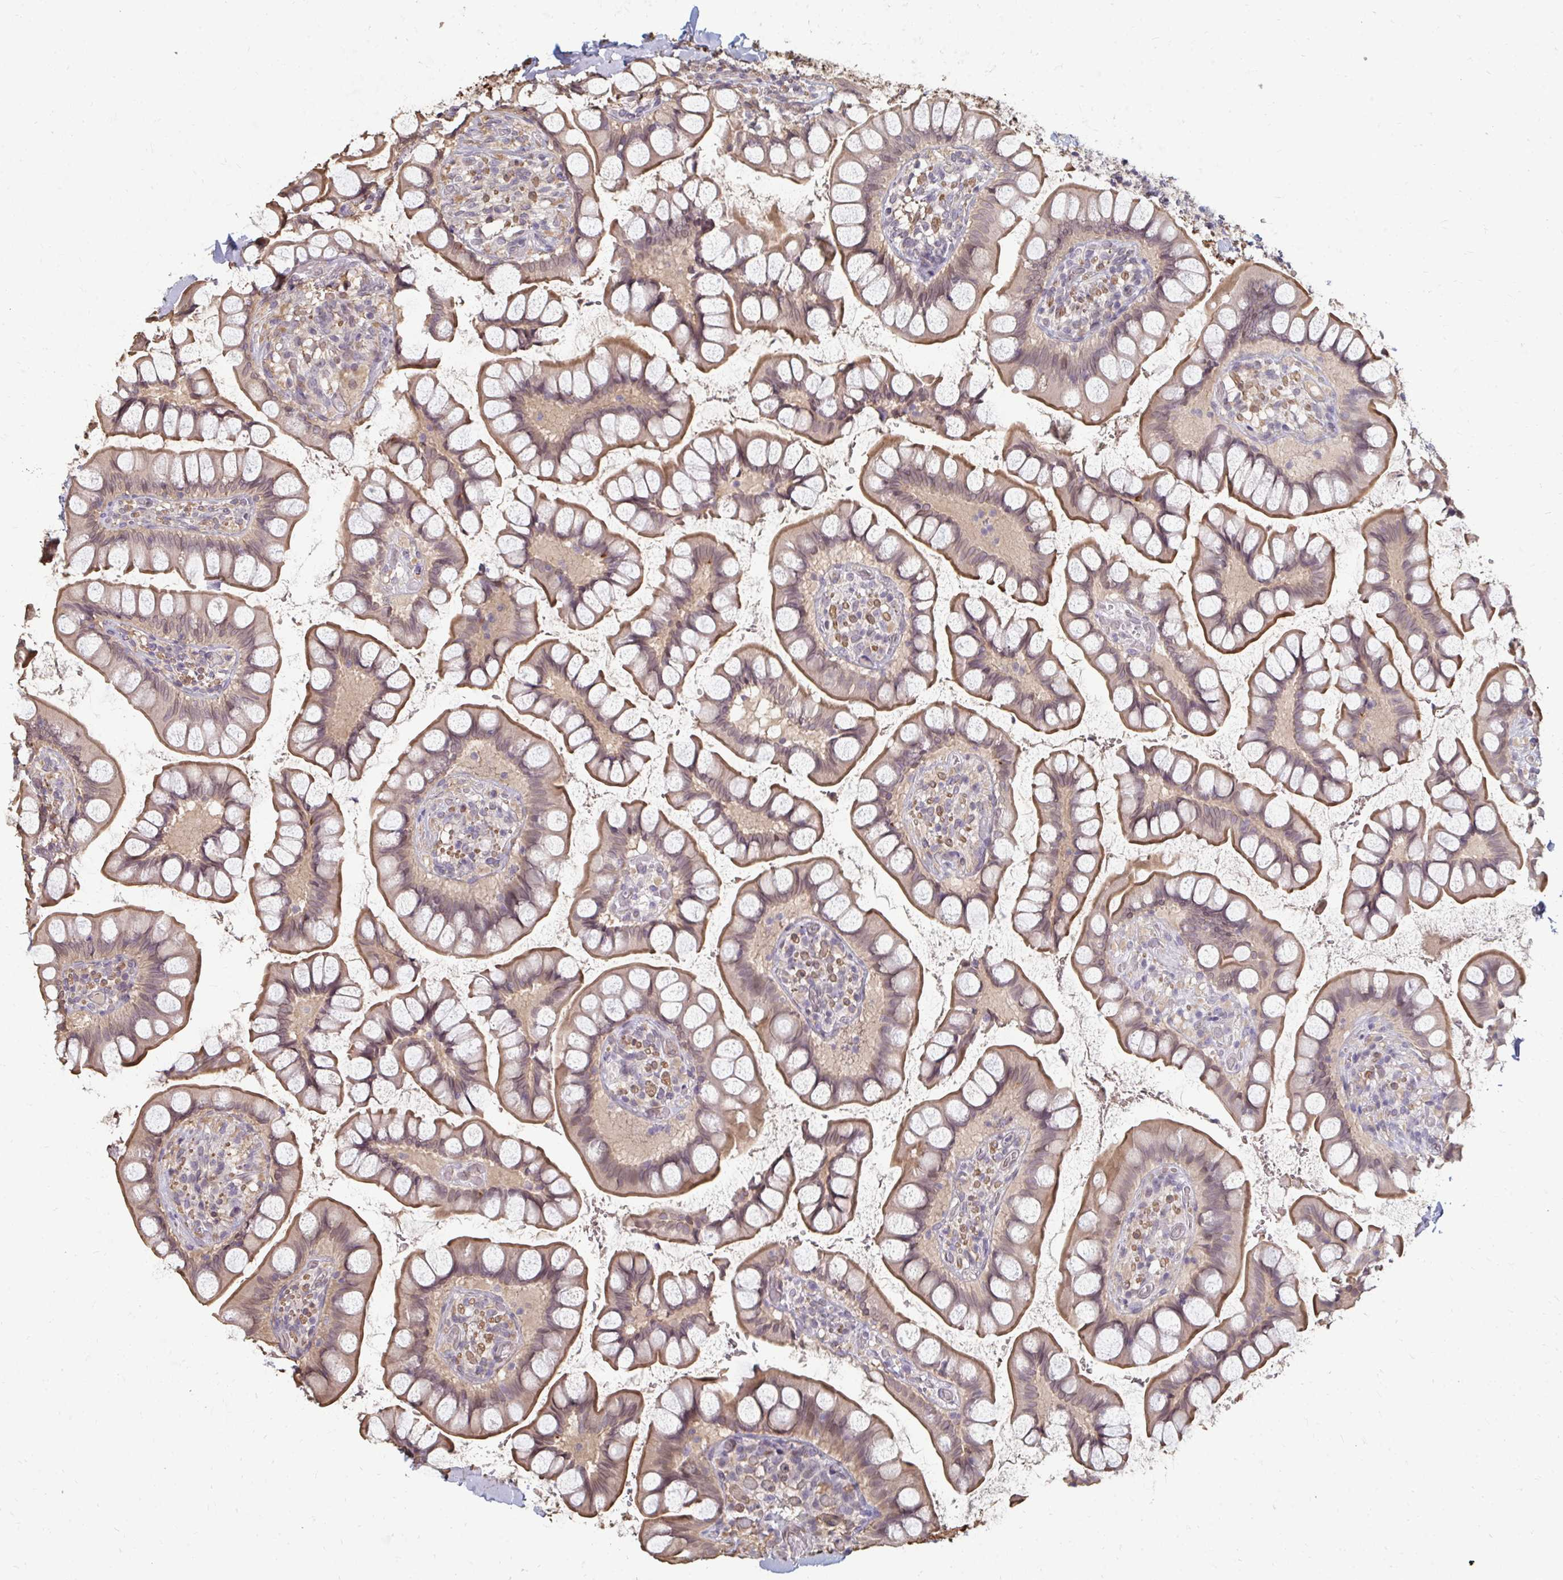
{"staining": {"intensity": "moderate", "quantity": "25%-75%", "location": "cytoplasmic/membranous,nuclear"}, "tissue": "small intestine", "cell_type": "Glandular cells", "image_type": "normal", "snomed": [{"axis": "morphology", "description": "Normal tissue, NOS"}, {"axis": "topography", "description": "Small intestine"}], "caption": "About 25%-75% of glandular cells in unremarkable small intestine reveal moderate cytoplasmic/membranous,nuclear protein positivity as visualized by brown immunohistochemical staining.", "gene": "GPC5", "patient": {"sex": "male", "age": 70}}